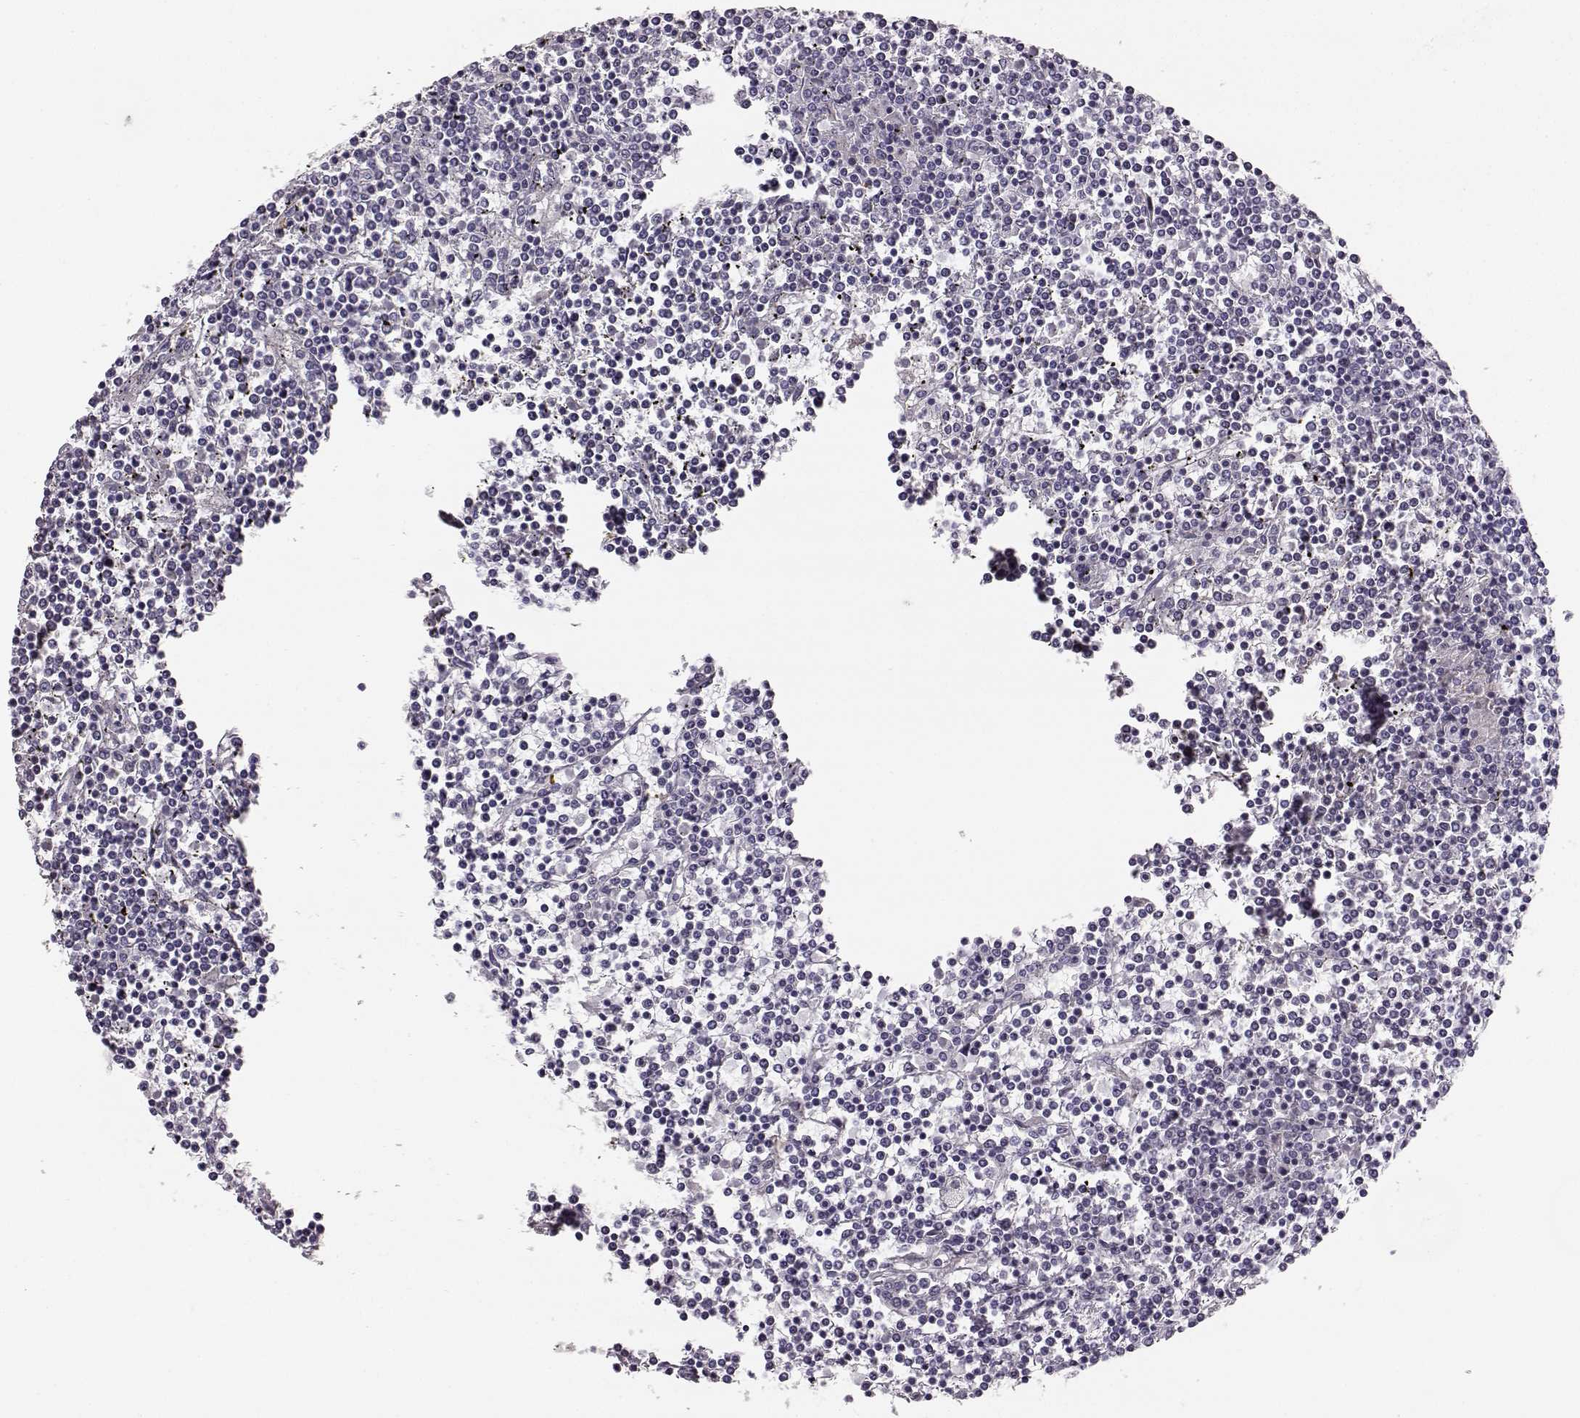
{"staining": {"intensity": "negative", "quantity": "none", "location": "none"}, "tissue": "lymphoma", "cell_type": "Tumor cells", "image_type": "cancer", "snomed": [{"axis": "morphology", "description": "Malignant lymphoma, non-Hodgkin's type, Low grade"}, {"axis": "topography", "description": "Spleen"}], "caption": "Immunohistochemical staining of lymphoma demonstrates no significant positivity in tumor cells.", "gene": "KIAA0319", "patient": {"sex": "female", "age": 19}}